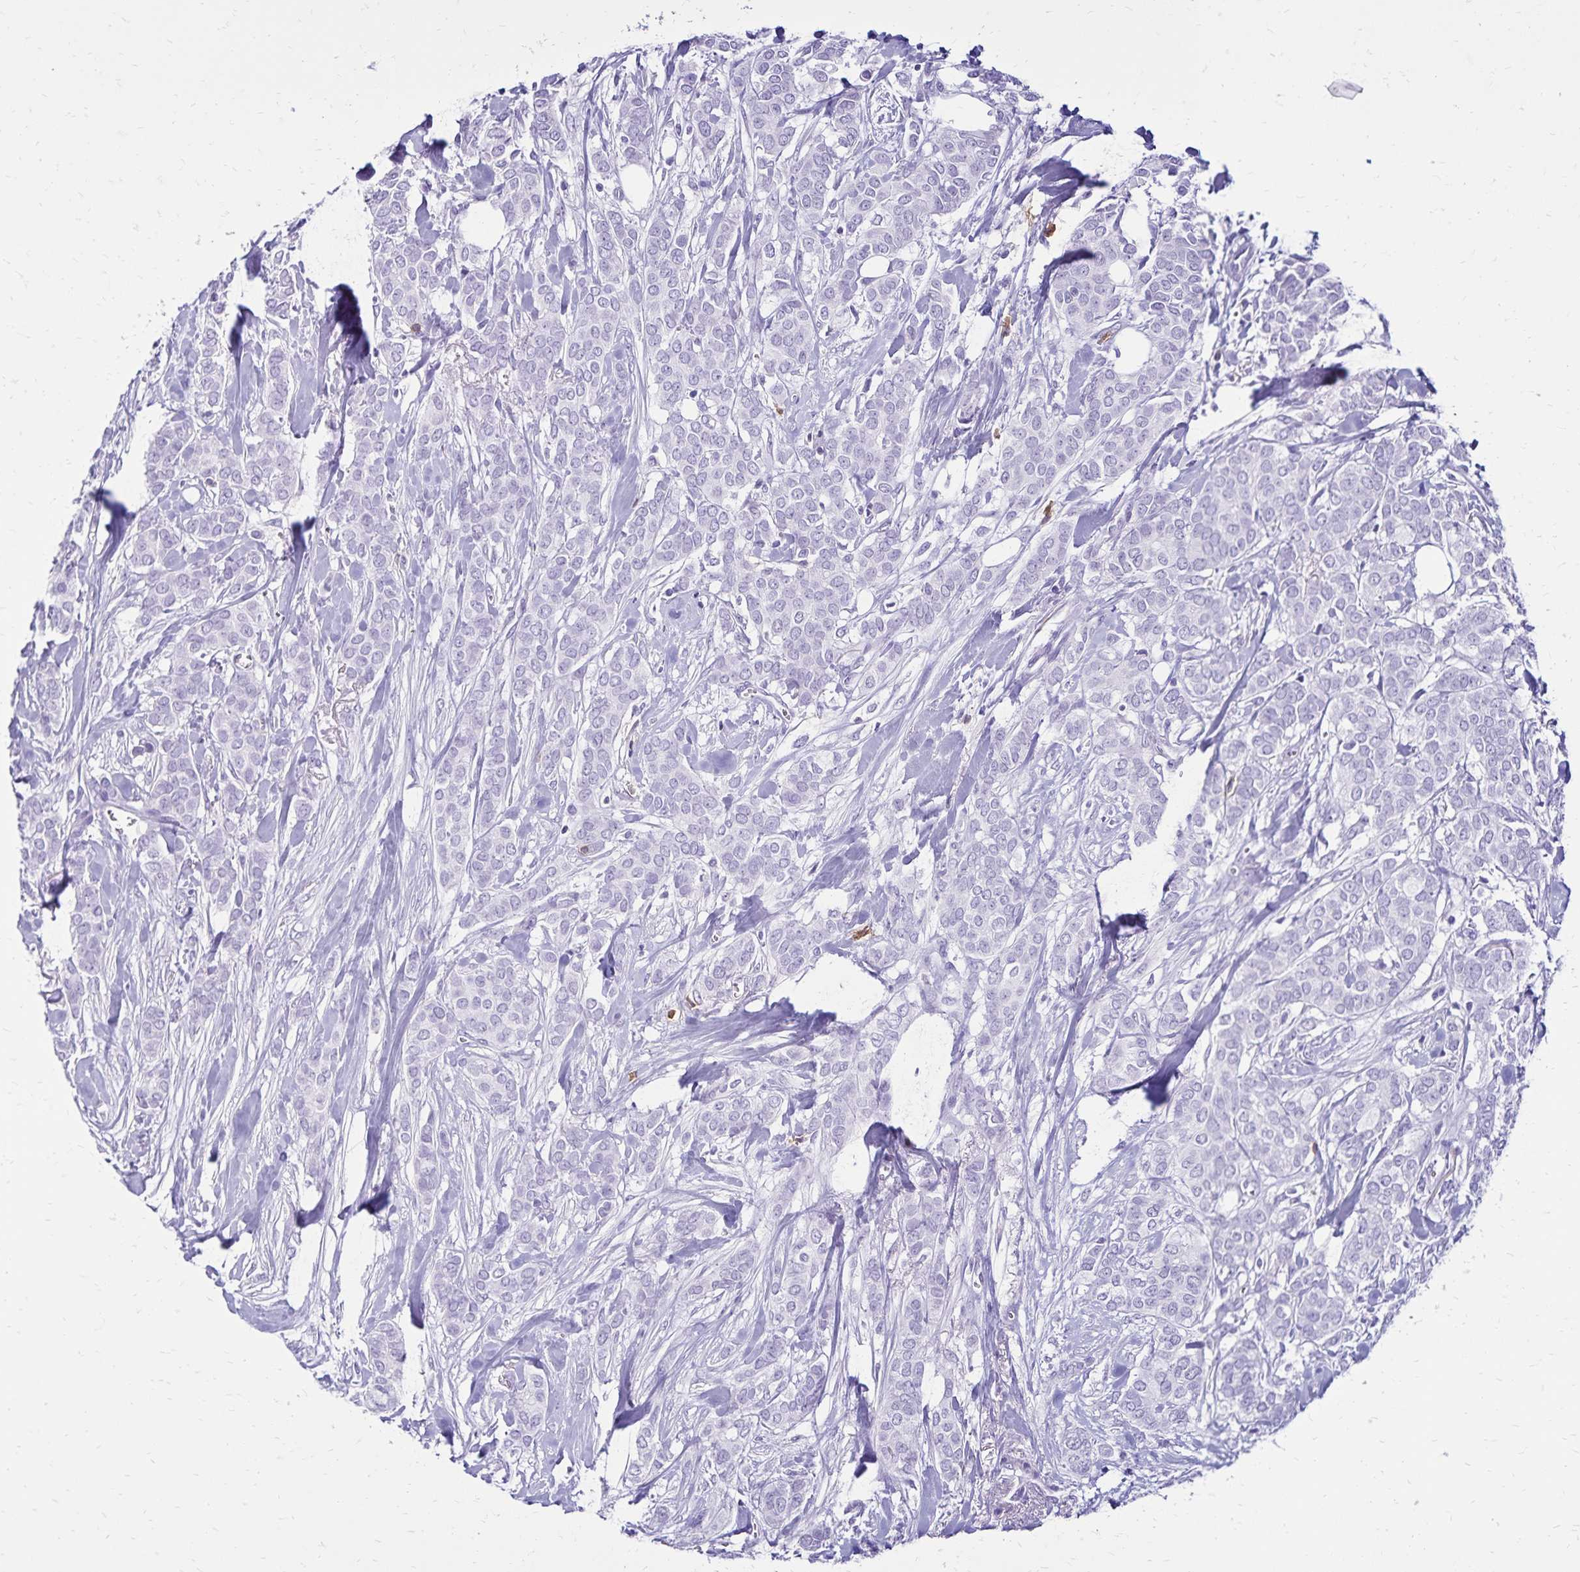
{"staining": {"intensity": "negative", "quantity": "none", "location": "none"}, "tissue": "breast cancer", "cell_type": "Tumor cells", "image_type": "cancer", "snomed": [{"axis": "morphology", "description": "Duct carcinoma"}, {"axis": "topography", "description": "Breast"}], "caption": "The immunohistochemistry (IHC) micrograph has no significant staining in tumor cells of invasive ductal carcinoma (breast) tissue.", "gene": "CD27", "patient": {"sex": "female", "age": 84}}